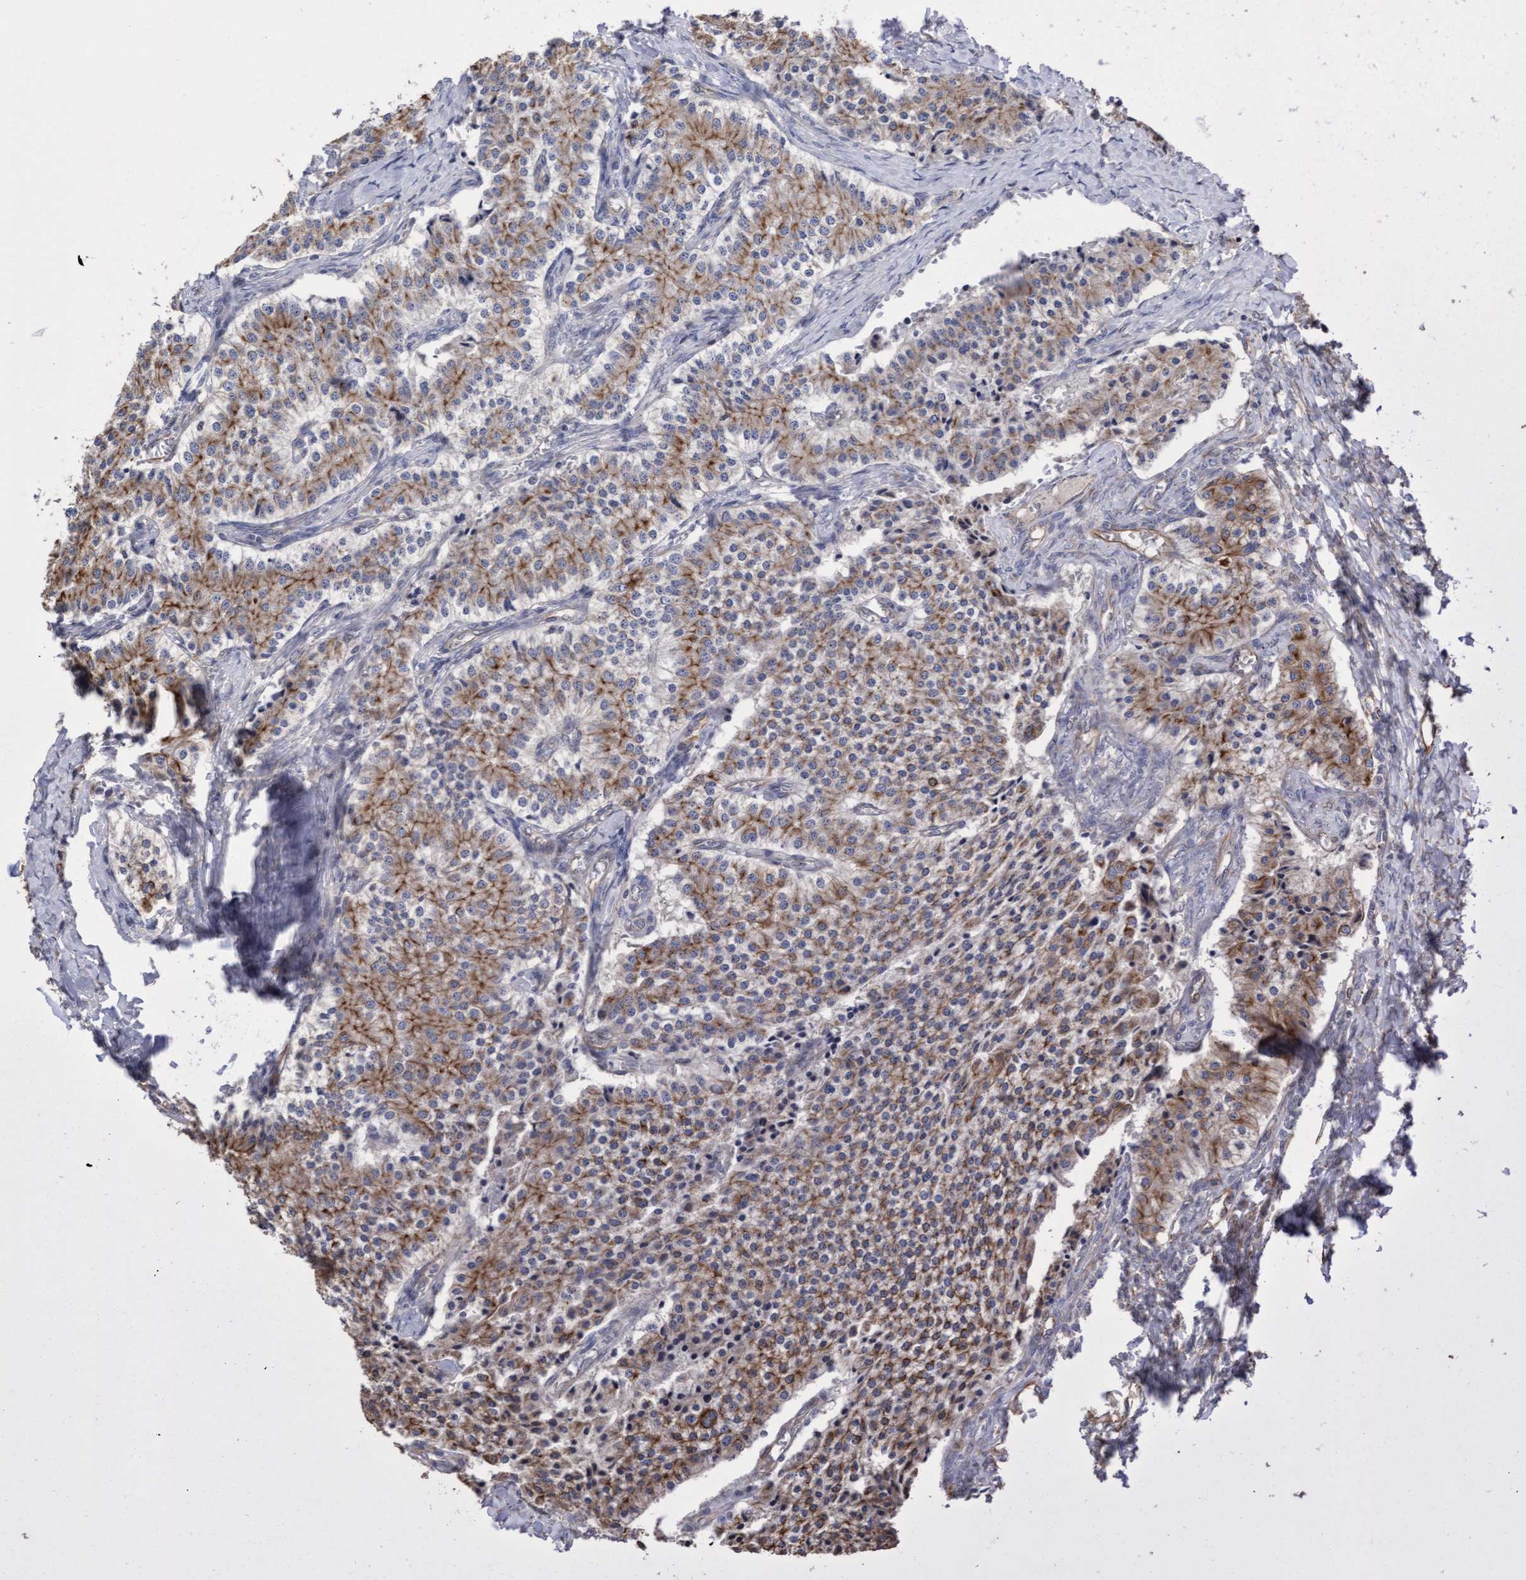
{"staining": {"intensity": "moderate", "quantity": ">75%", "location": "cytoplasmic/membranous"}, "tissue": "carcinoid", "cell_type": "Tumor cells", "image_type": "cancer", "snomed": [{"axis": "morphology", "description": "Carcinoid, malignant, NOS"}, {"axis": "topography", "description": "Colon"}], "caption": "Carcinoid stained with DAB (3,3'-diaminobenzidine) immunohistochemistry shows medium levels of moderate cytoplasmic/membranous staining in approximately >75% of tumor cells. Immunohistochemistry (ihc) stains the protein in brown and the nuclei are stained blue.", "gene": "KRT24", "patient": {"sex": "female", "age": 52}}